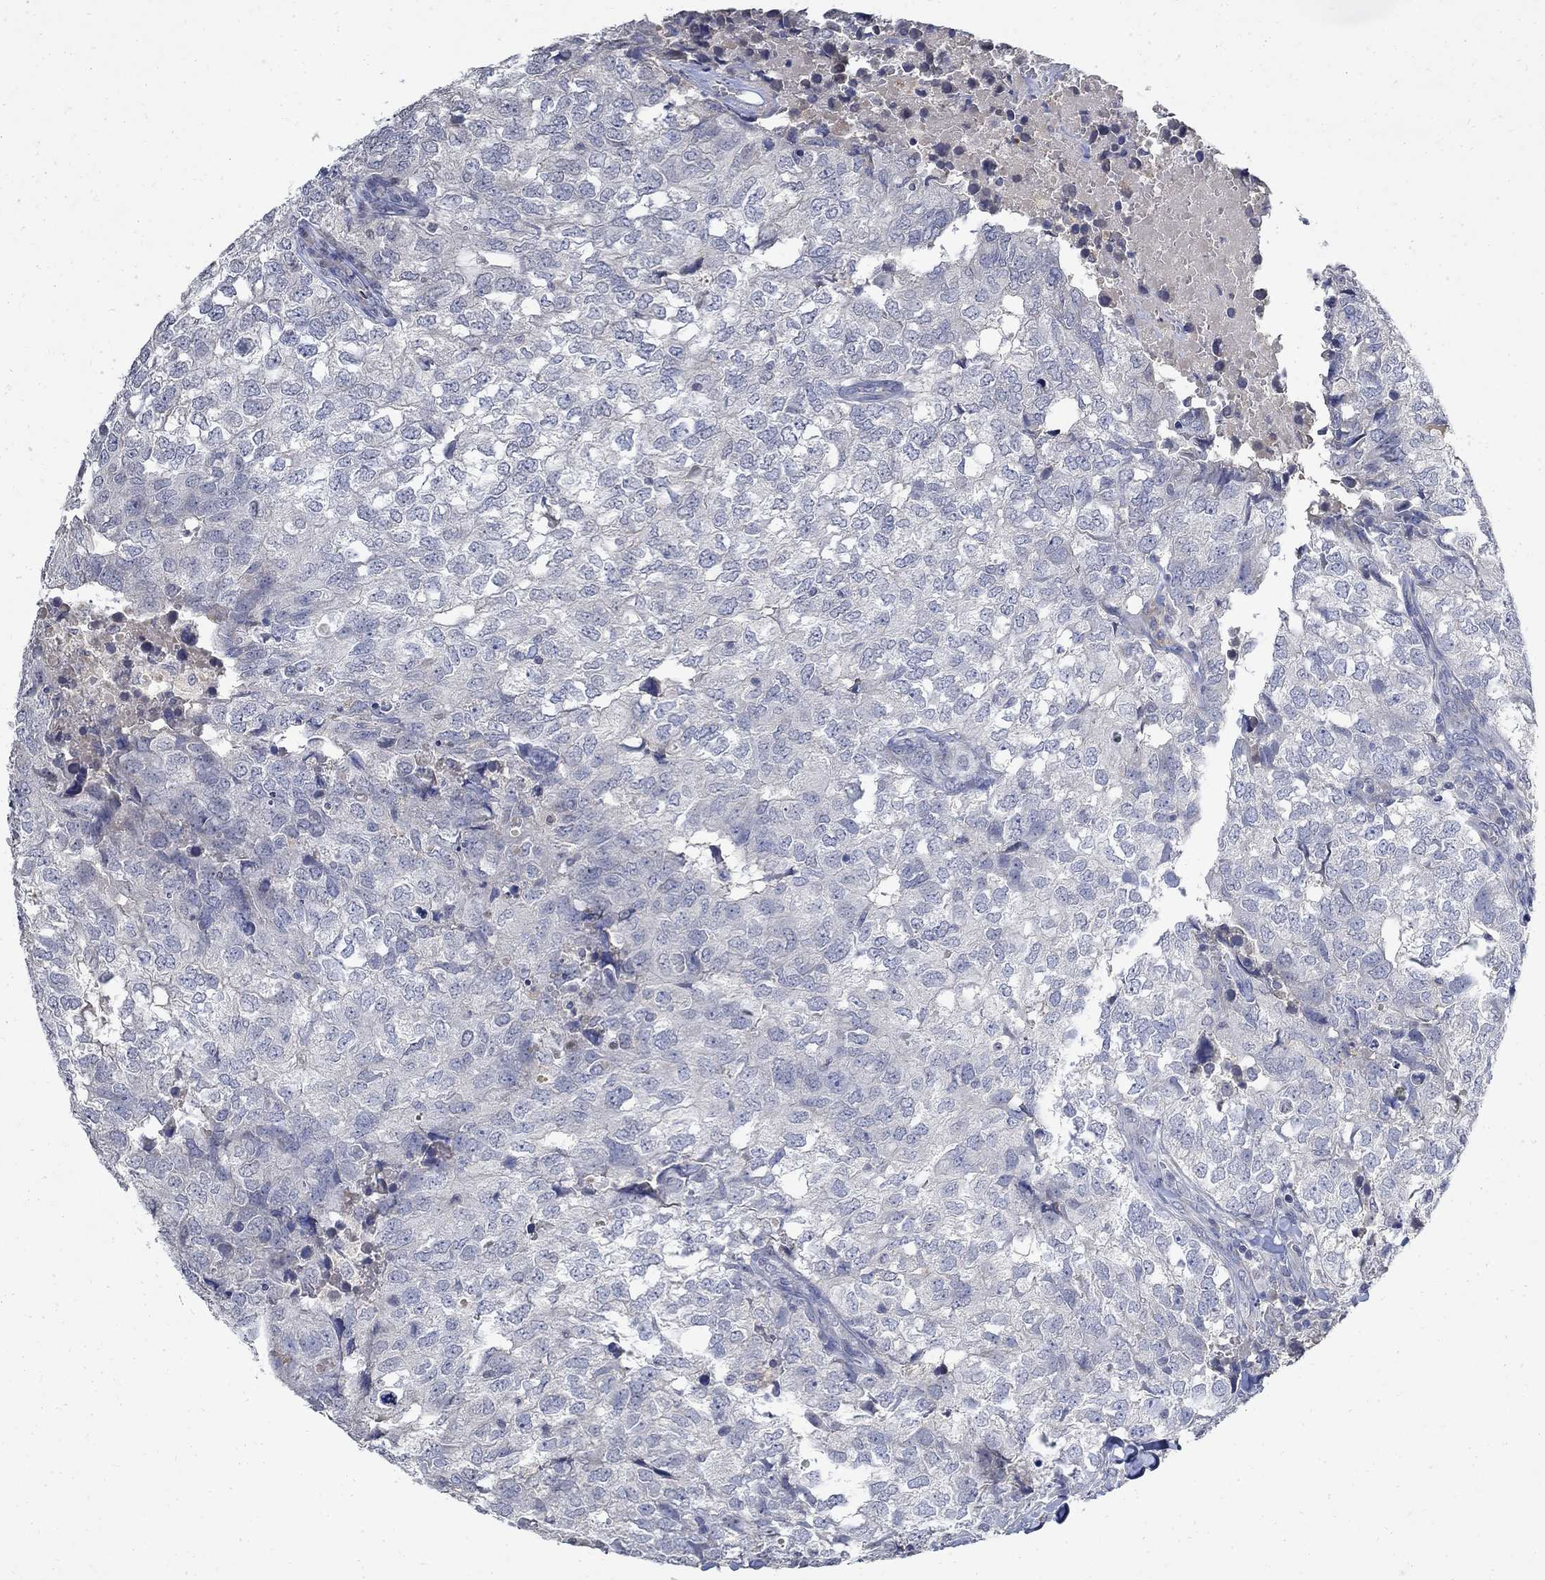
{"staining": {"intensity": "negative", "quantity": "none", "location": "none"}, "tissue": "breast cancer", "cell_type": "Tumor cells", "image_type": "cancer", "snomed": [{"axis": "morphology", "description": "Duct carcinoma"}, {"axis": "topography", "description": "Breast"}], "caption": "Immunohistochemical staining of breast cancer (intraductal carcinoma) reveals no significant staining in tumor cells.", "gene": "TMEM169", "patient": {"sex": "female", "age": 30}}